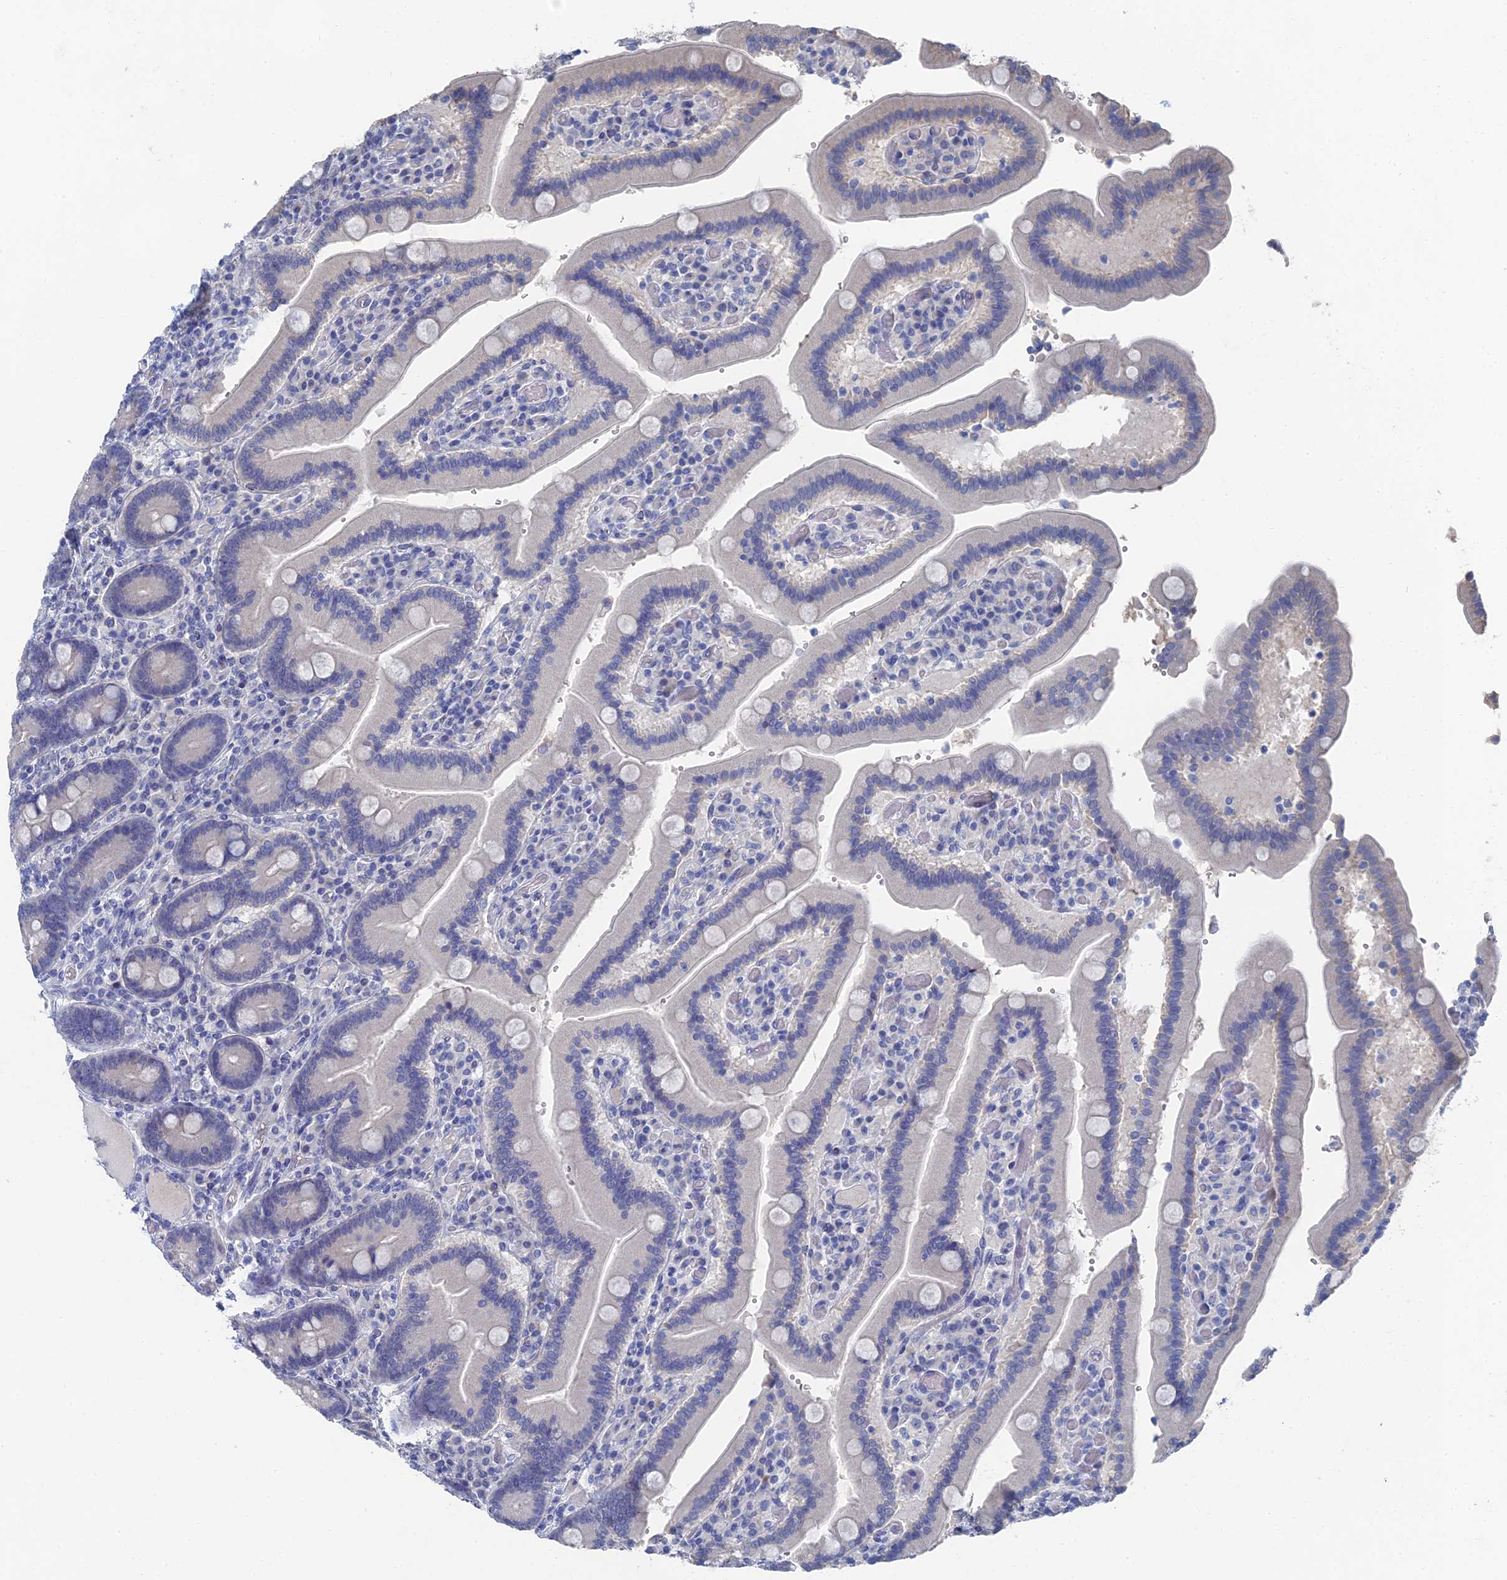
{"staining": {"intensity": "negative", "quantity": "none", "location": "none"}, "tissue": "duodenum", "cell_type": "Glandular cells", "image_type": "normal", "snomed": [{"axis": "morphology", "description": "Normal tissue, NOS"}, {"axis": "topography", "description": "Duodenum"}], "caption": "This is an immunohistochemistry (IHC) image of normal human duodenum. There is no expression in glandular cells.", "gene": "GFAP", "patient": {"sex": "female", "age": 62}}